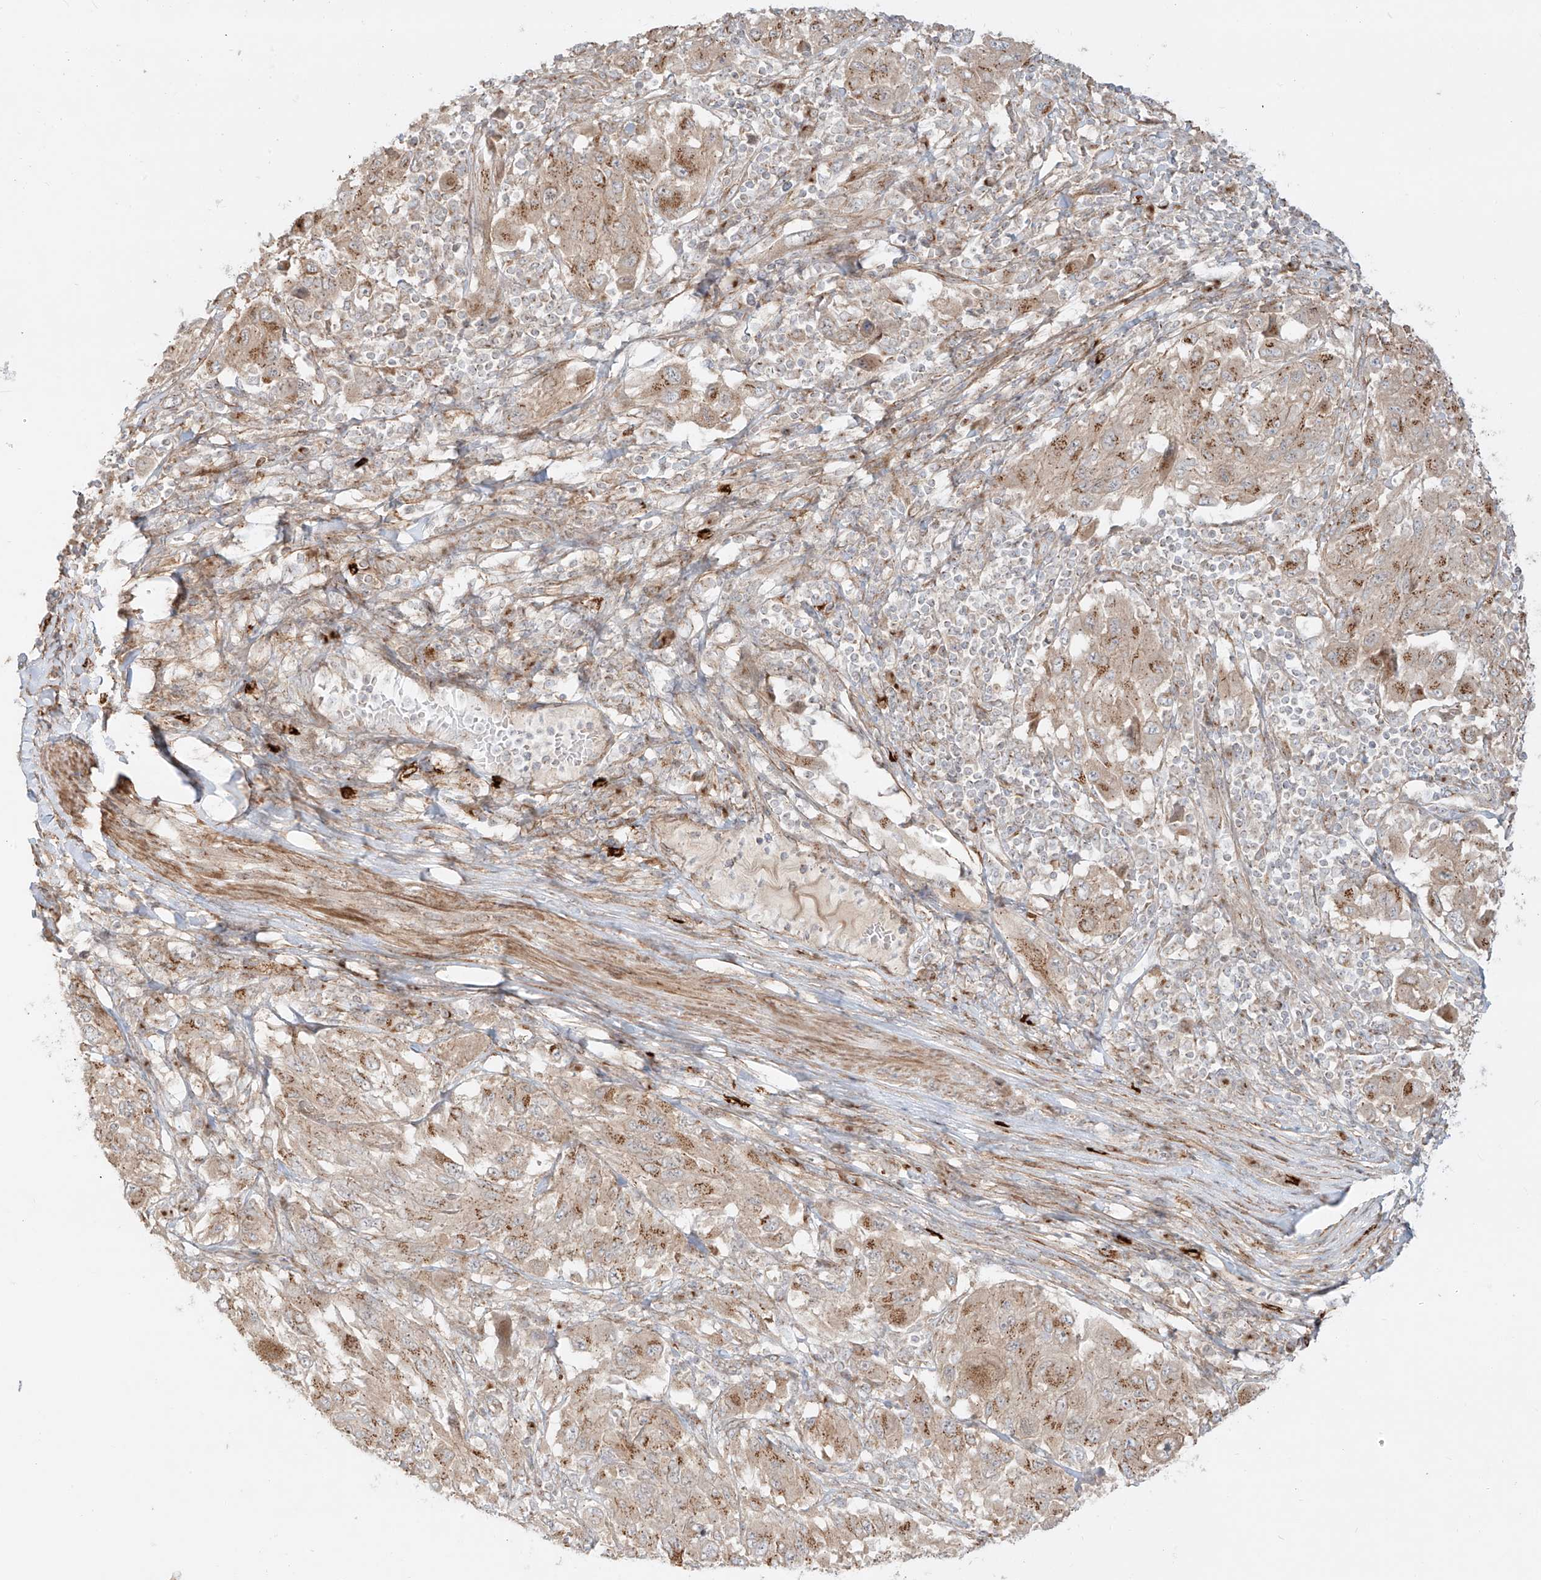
{"staining": {"intensity": "weak", "quantity": ">75%", "location": "cytoplasmic/membranous"}, "tissue": "melanoma", "cell_type": "Tumor cells", "image_type": "cancer", "snomed": [{"axis": "morphology", "description": "Malignant melanoma, NOS"}, {"axis": "topography", "description": "Skin"}], "caption": "Melanoma stained with a protein marker displays weak staining in tumor cells.", "gene": "ZNF287", "patient": {"sex": "female", "age": 91}}